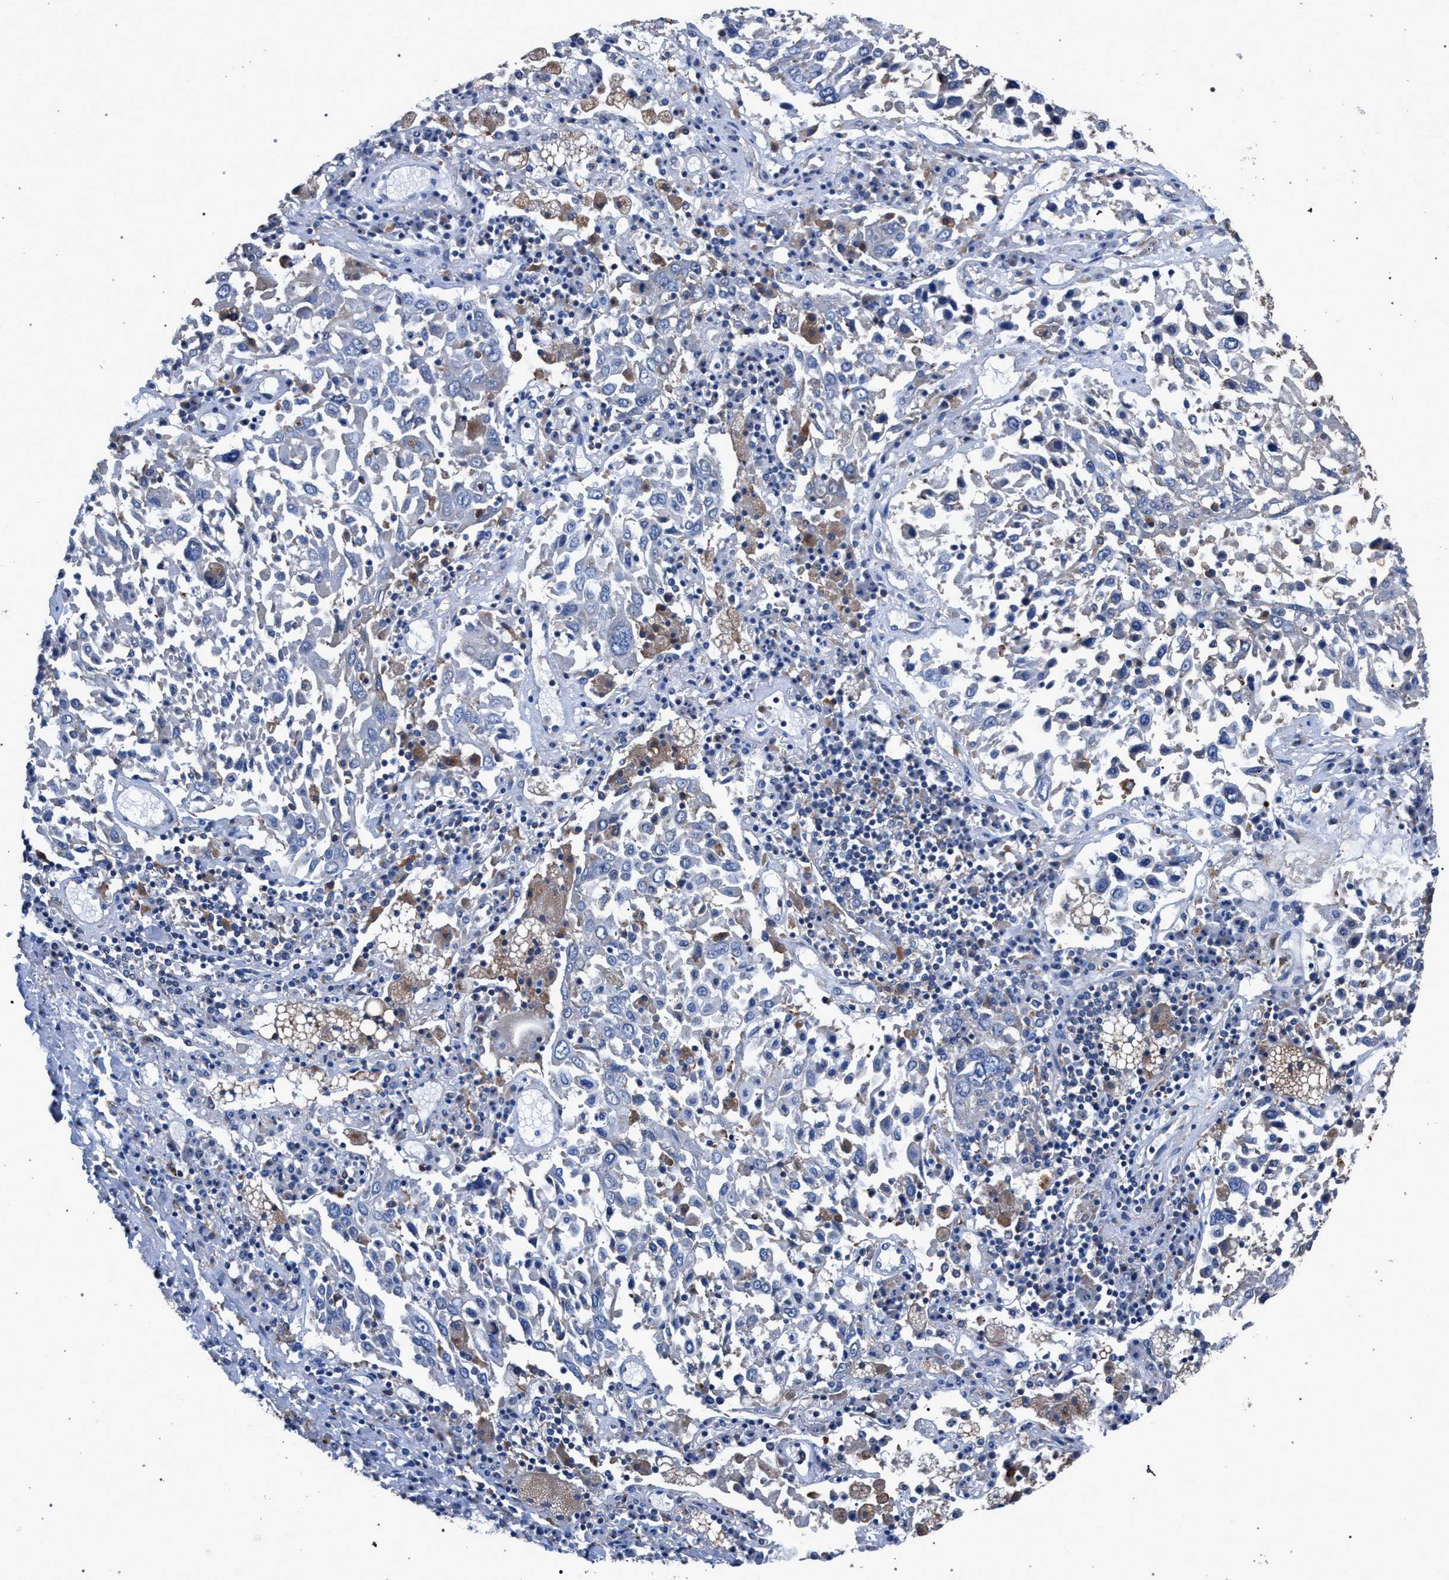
{"staining": {"intensity": "negative", "quantity": "none", "location": "none"}, "tissue": "lung cancer", "cell_type": "Tumor cells", "image_type": "cancer", "snomed": [{"axis": "morphology", "description": "Squamous cell carcinoma, NOS"}, {"axis": "topography", "description": "Lung"}], "caption": "DAB immunohistochemical staining of lung cancer (squamous cell carcinoma) reveals no significant positivity in tumor cells.", "gene": "ATP6V0A1", "patient": {"sex": "male", "age": 65}}